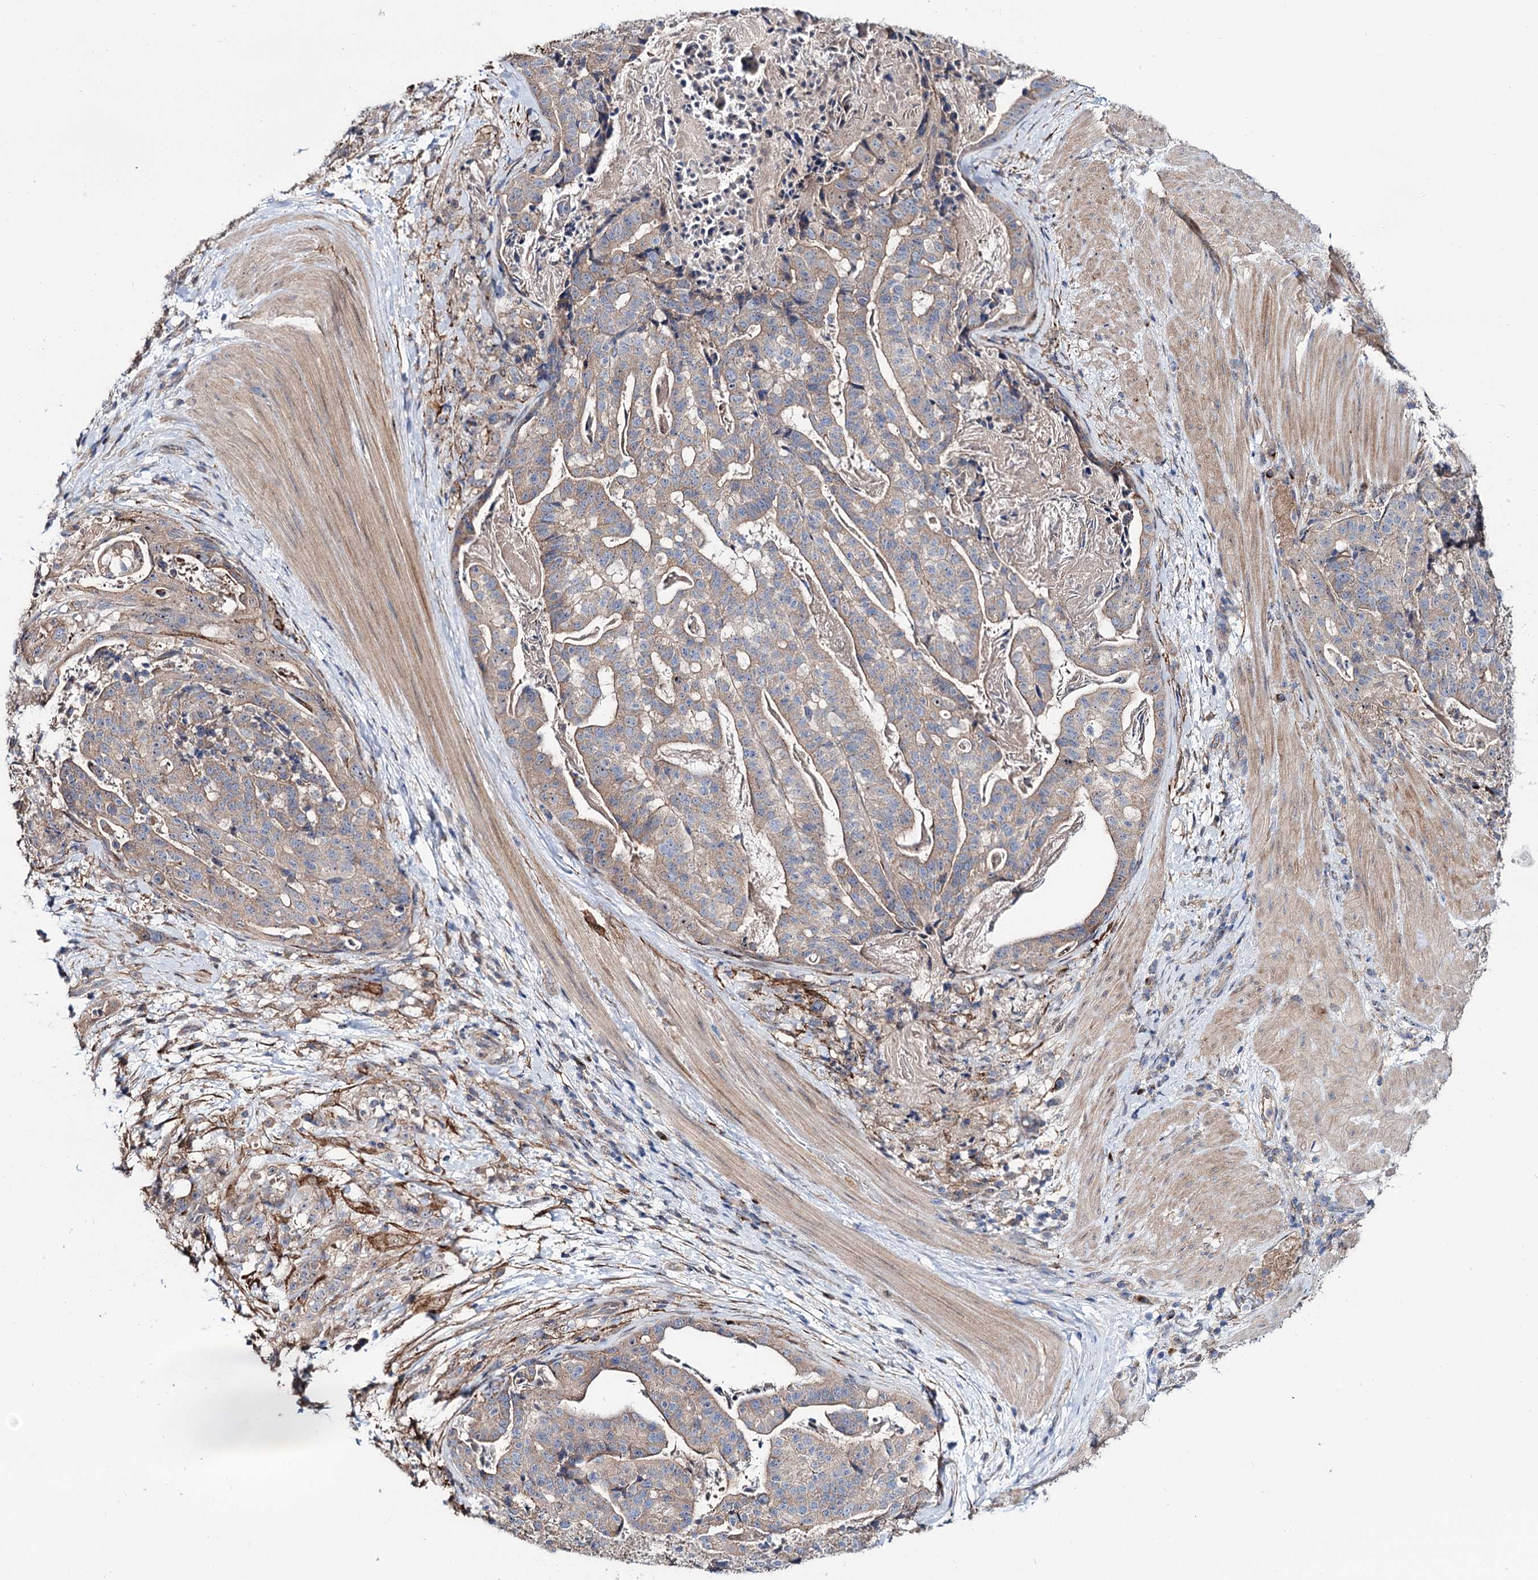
{"staining": {"intensity": "weak", "quantity": ">75%", "location": "cytoplasmic/membranous"}, "tissue": "stomach cancer", "cell_type": "Tumor cells", "image_type": "cancer", "snomed": [{"axis": "morphology", "description": "Adenocarcinoma, NOS"}, {"axis": "topography", "description": "Stomach"}], "caption": "Protein staining displays weak cytoplasmic/membranous positivity in approximately >75% of tumor cells in stomach cancer (adenocarcinoma).", "gene": "SEC24A", "patient": {"sex": "male", "age": 48}}